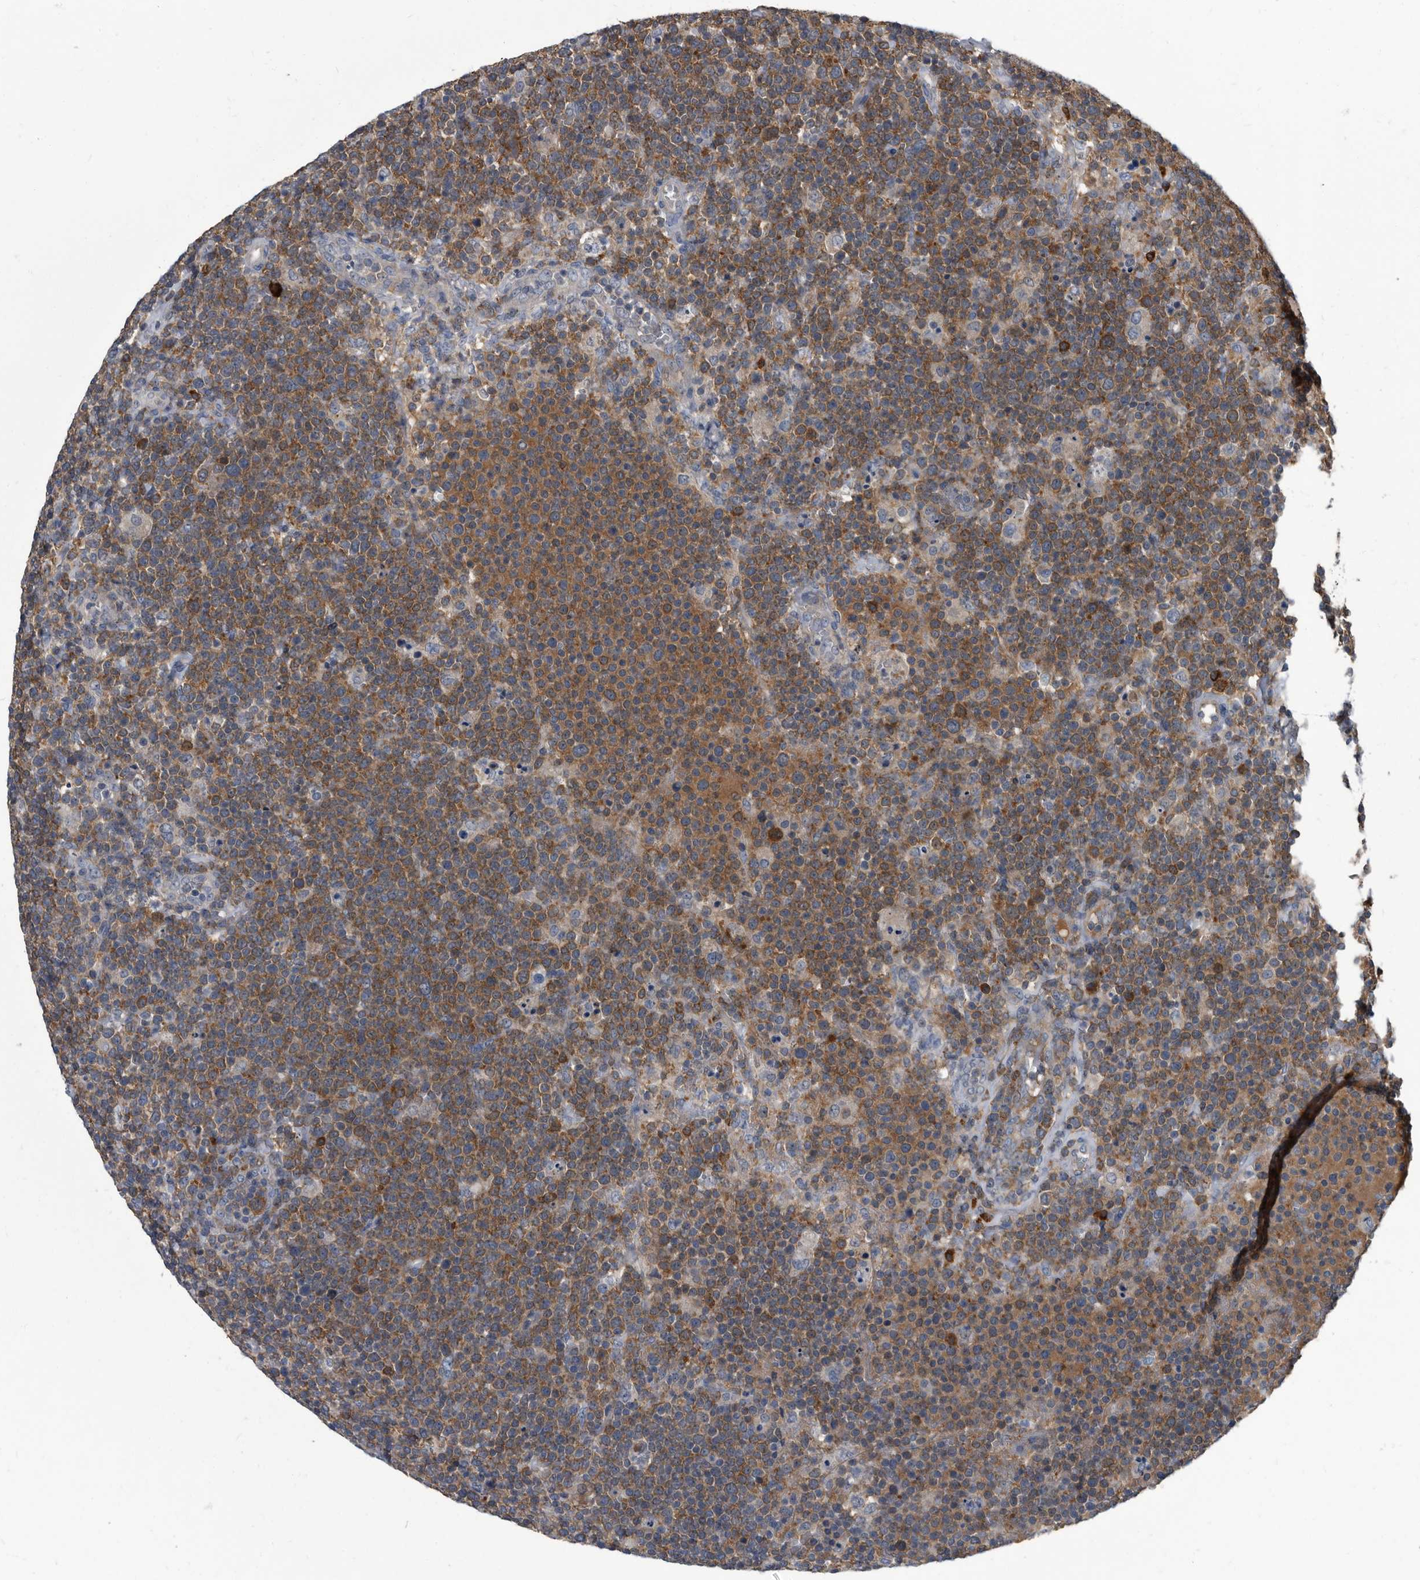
{"staining": {"intensity": "moderate", "quantity": ">75%", "location": "cytoplasmic/membranous"}, "tissue": "lymphoma", "cell_type": "Tumor cells", "image_type": "cancer", "snomed": [{"axis": "morphology", "description": "Malignant lymphoma, non-Hodgkin's type, High grade"}, {"axis": "topography", "description": "Lymph node"}], "caption": "Malignant lymphoma, non-Hodgkin's type (high-grade) was stained to show a protein in brown. There is medium levels of moderate cytoplasmic/membranous staining in about >75% of tumor cells.", "gene": "CDV3", "patient": {"sex": "male", "age": 61}}